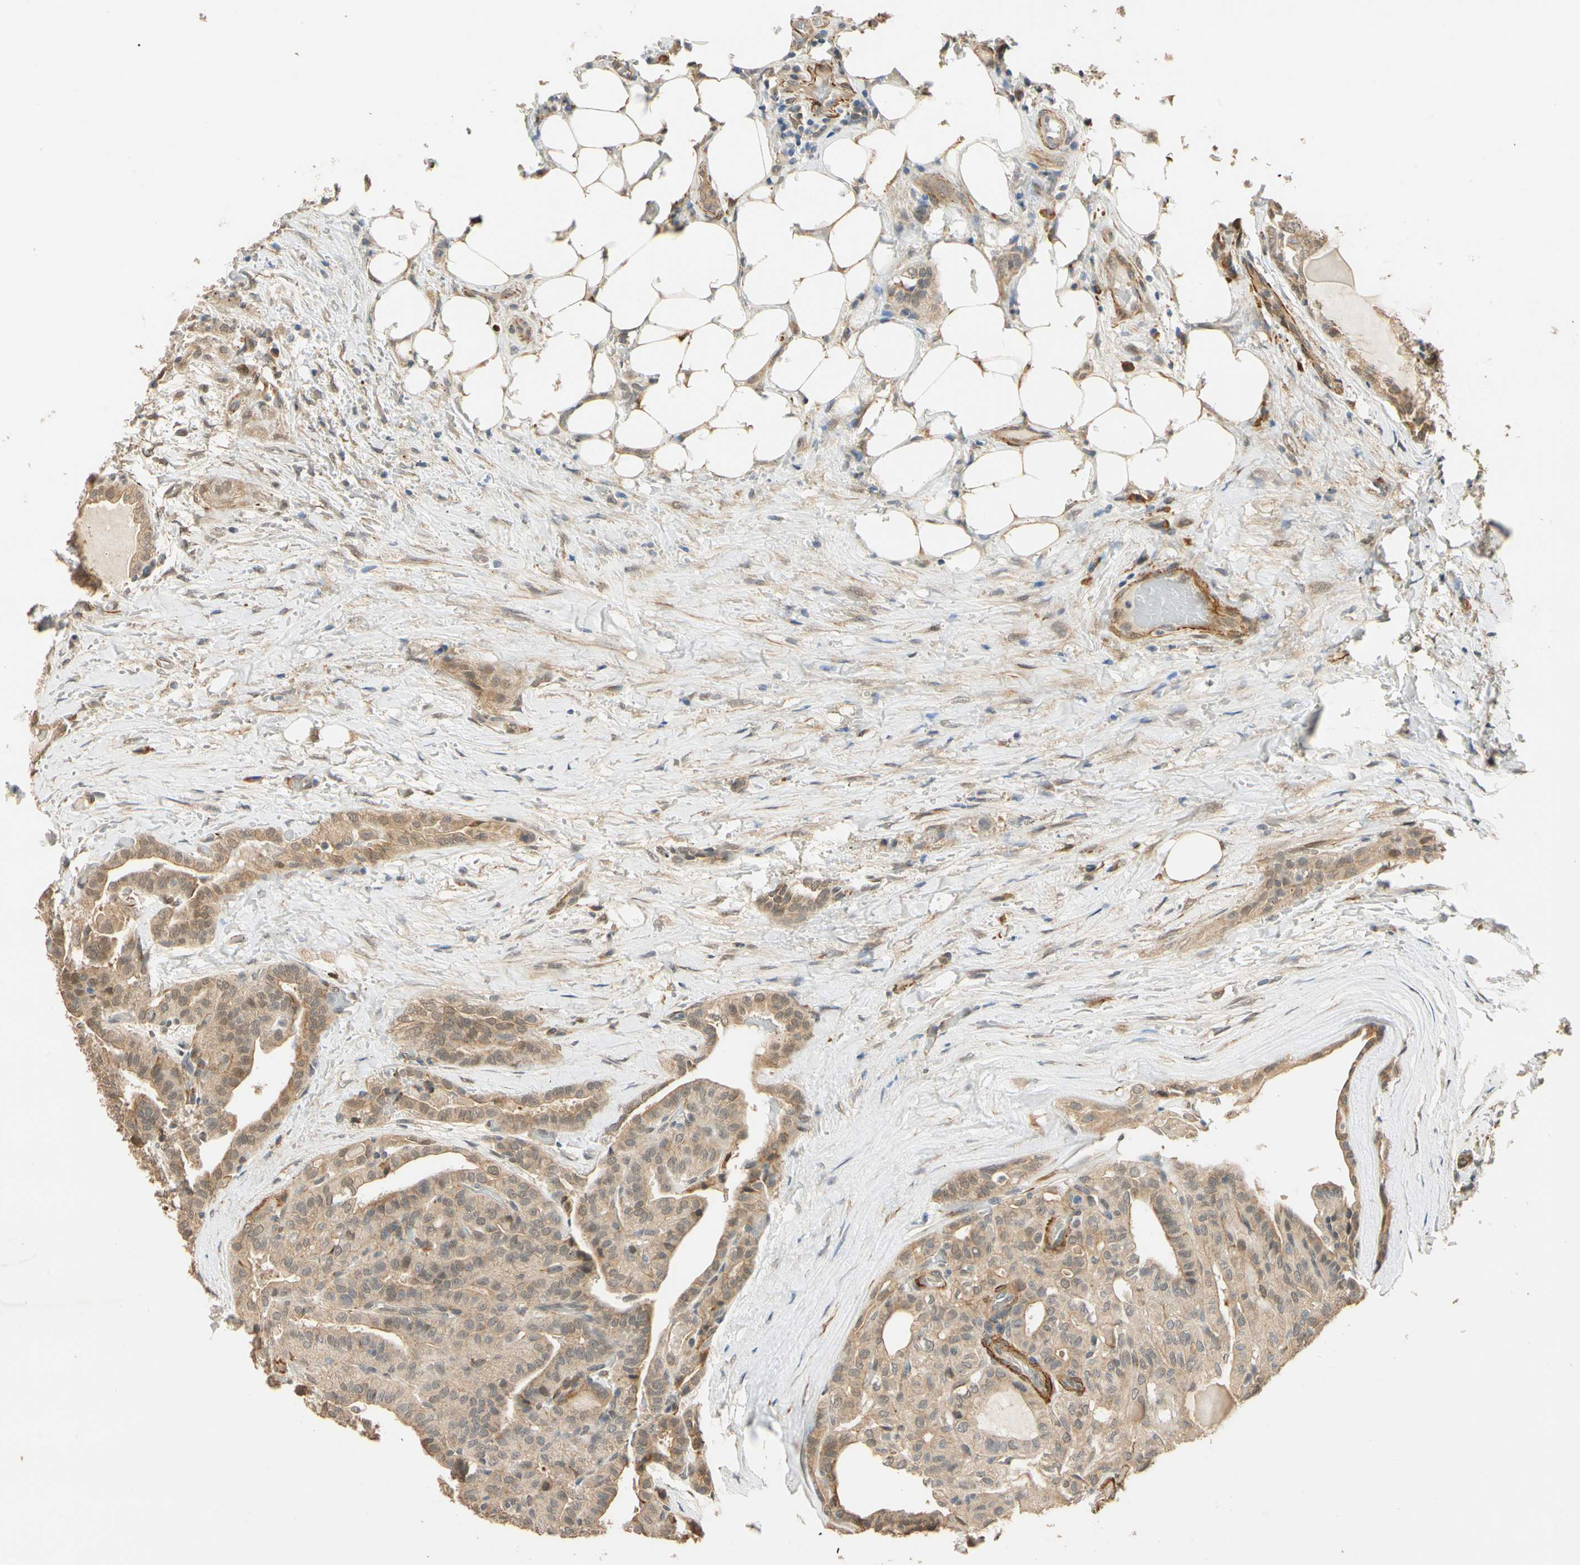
{"staining": {"intensity": "moderate", "quantity": "25%-75%", "location": "cytoplasmic/membranous"}, "tissue": "thyroid cancer", "cell_type": "Tumor cells", "image_type": "cancer", "snomed": [{"axis": "morphology", "description": "Papillary adenocarcinoma, NOS"}, {"axis": "topography", "description": "Thyroid gland"}], "caption": "A photomicrograph showing moderate cytoplasmic/membranous expression in about 25%-75% of tumor cells in thyroid cancer, as visualized by brown immunohistochemical staining.", "gene": "QSER1", "patient": {"sex": "male", "age": 77}}